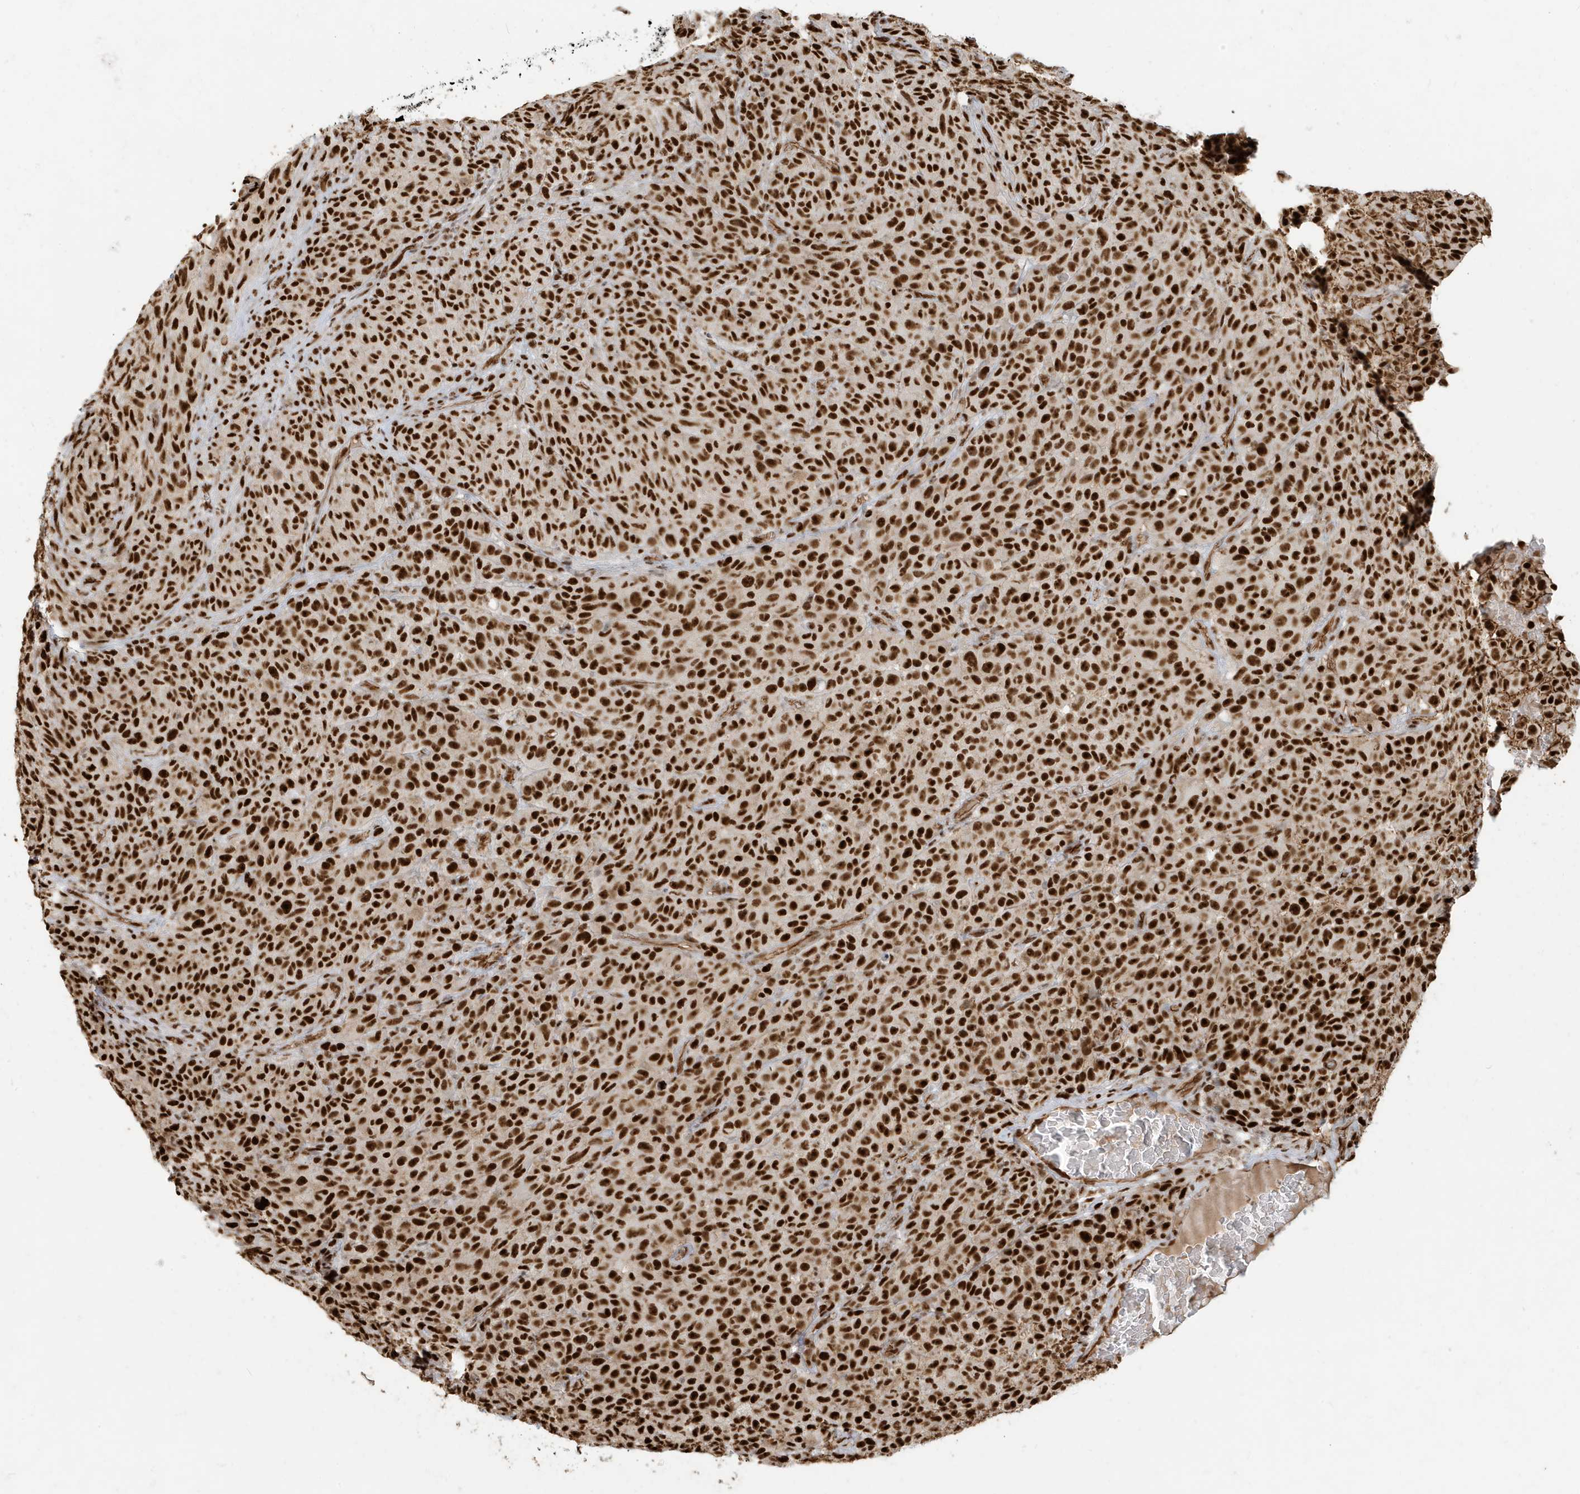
{"staining": {"intensity": "strong", "quantity": ">75%", "location": "nuclear"}, "tissue": "melanoma", "cell_type": "Tumor cells", "image_type": "cancer", "snomed": [{"axis": "morphology", "description": "Malignant melanoma, NOS"}, {"axis": "topography", "description": "Skin"}], "caption": "Immunohistochemical staining of human melanoma reveals high levels of strong nuclear protein expression in approximately >75% of tumor cells.", "gene": "CKS2", "patient": {"sex": "female", "age": 82}}